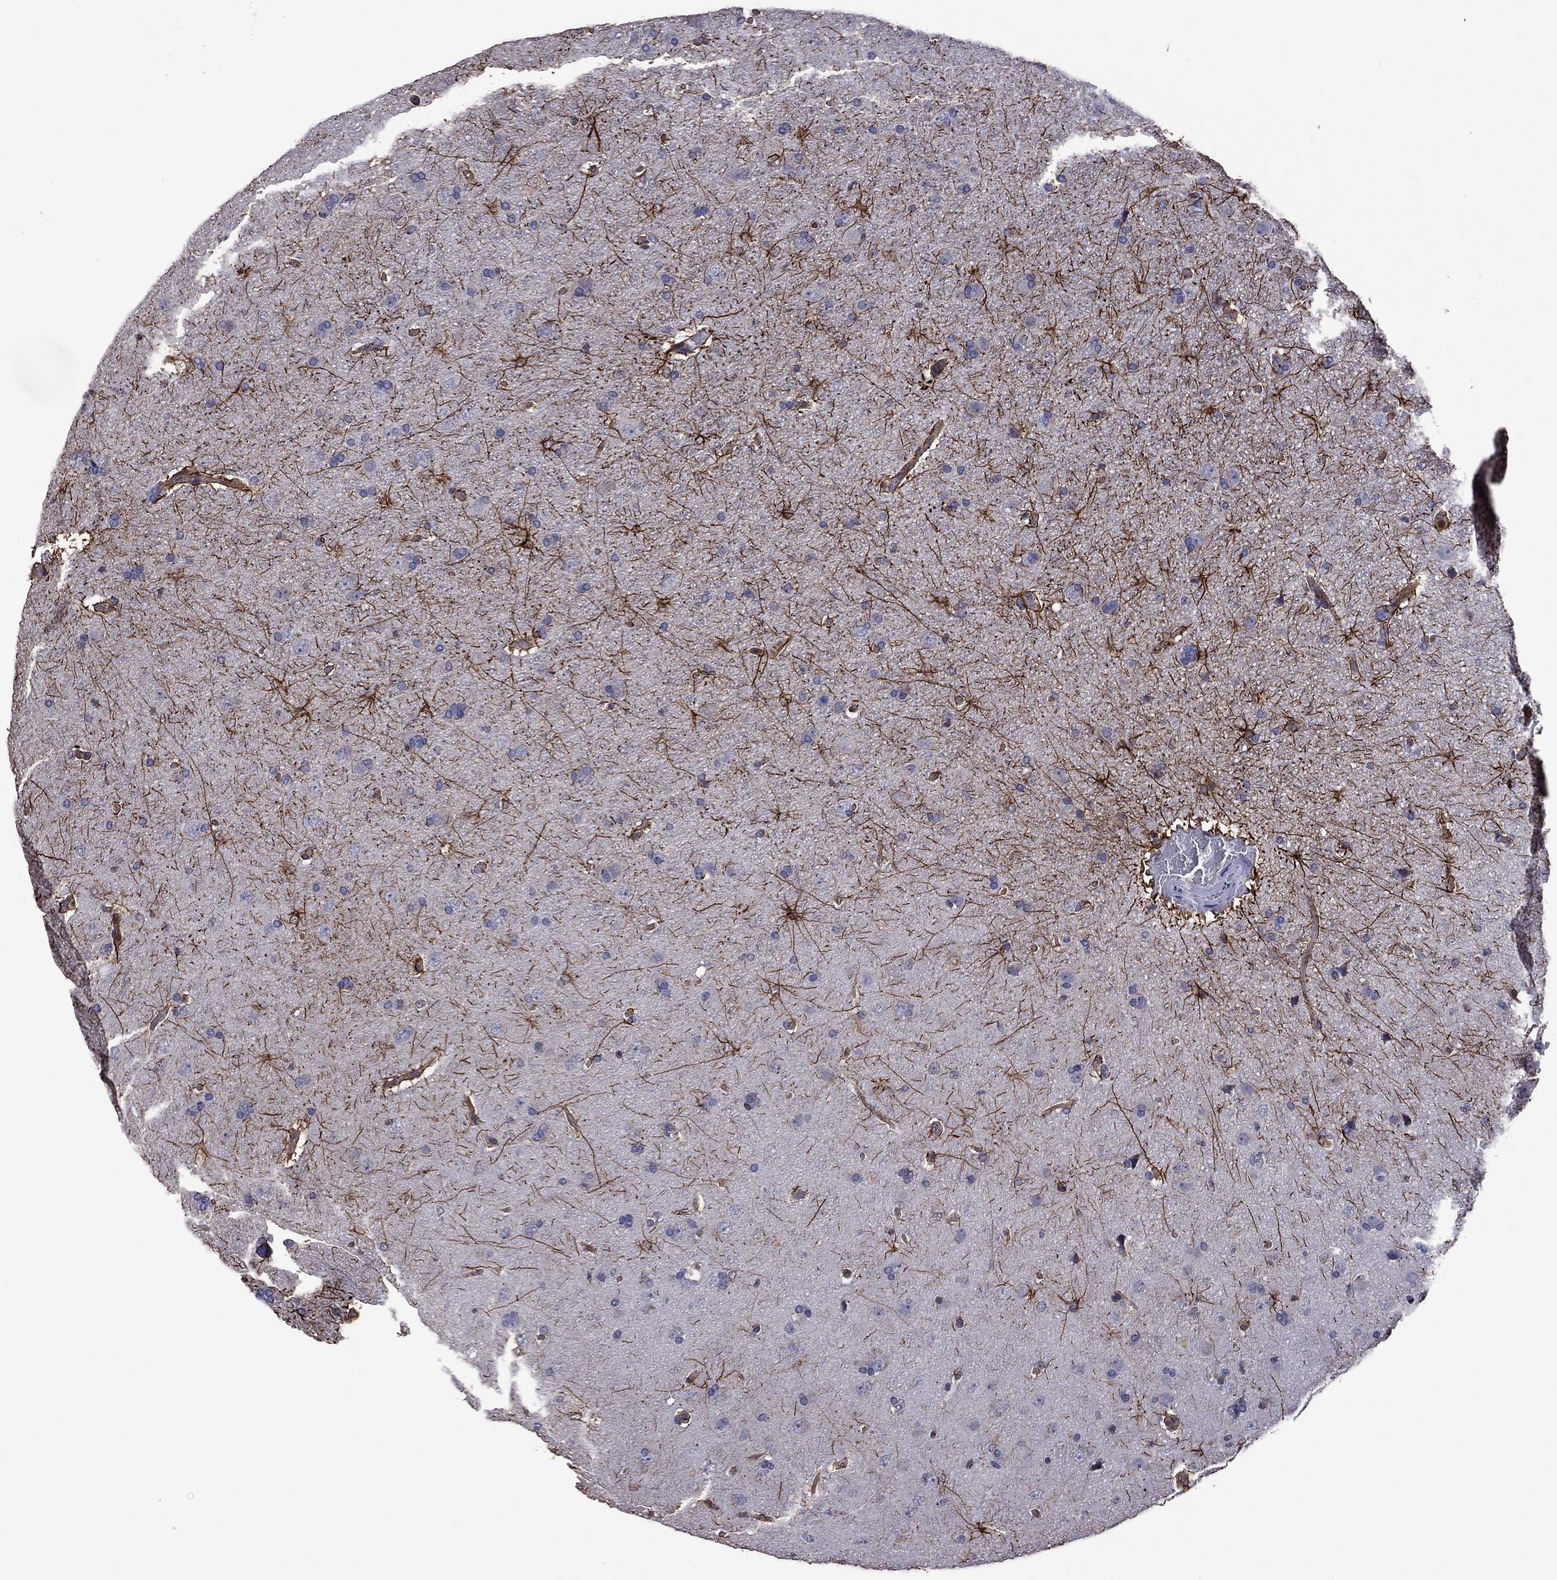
{"staining": {"intensity": "negative", "quantity": "none", "location": "none"}, "tissue": "glioma", "cell_type": "Tumor cells", "image_type": "cancer", "snomed": [{"axis": "morphology", "description": "Glioma, malignant, NOS"}, {"axis": "topography", "description": "Cerebral cortex"}], "caption": "There is no significant expression in tumor cells of glioma. (DAB (3,3'-diaminobenzidine) IHC, high magnification).", "gene": "APPBP2", "patient": {"sex": "male", "age": 58}}